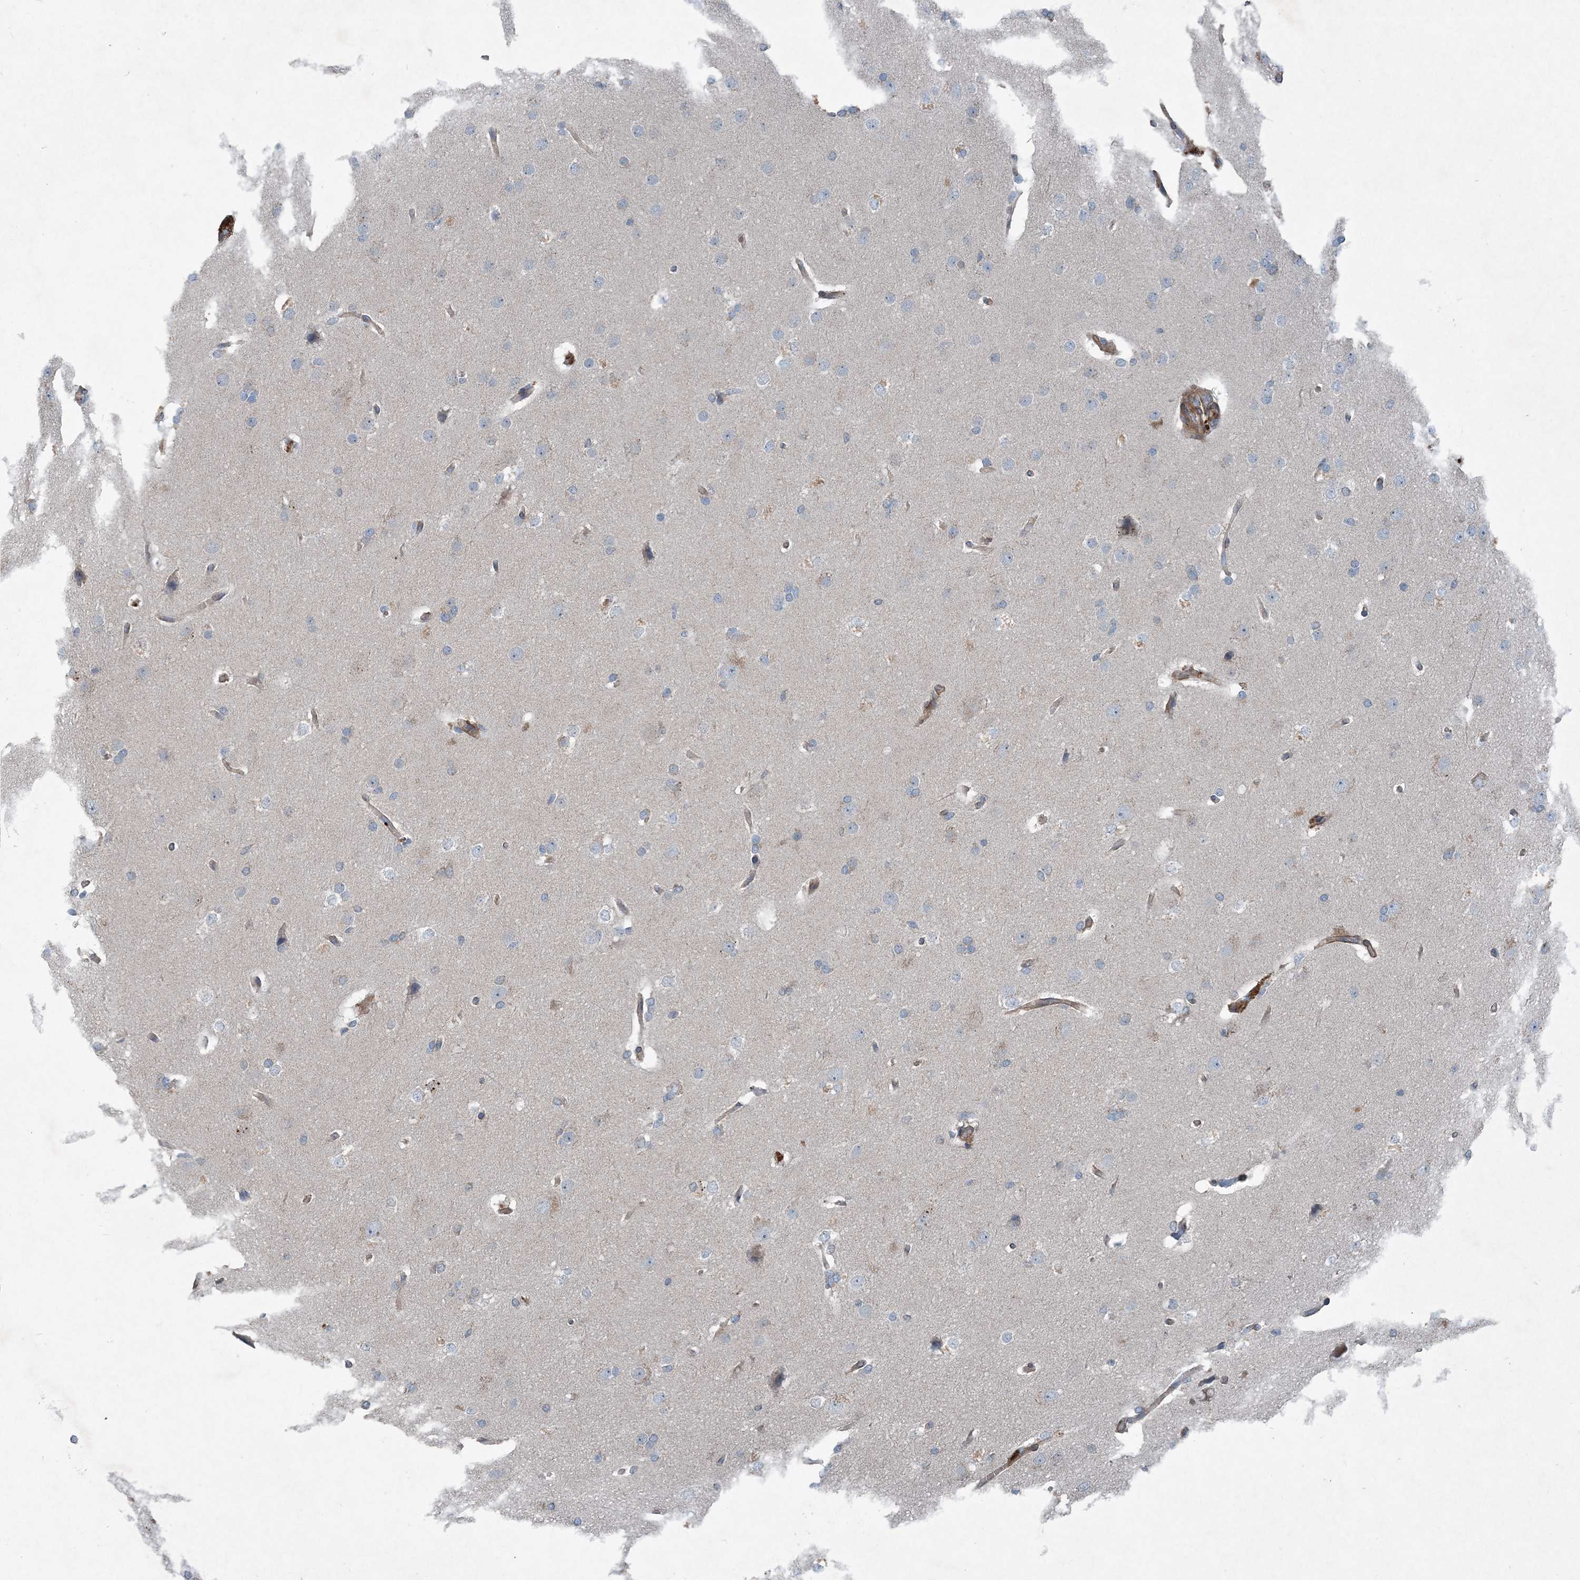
{"staining": {"intensity": "negative", "quantity": "none", "location": "none"}, "tissue": "glioma", "cell_type": "Tumor cells", "image_type": "cancer", "snomed": [{"axis": "morphology", "description": "Glioma, malignant, Low grade"}, {"axis": "topography", "description": "Brain"}], "caption": "Human low-grade glioma (malignant) stained for a protein using immunohistochemistry (IHC) demonstrates no staining in tumor cells.", "gene": "DGUOK", "patient": {"sex": "female", "age": 37}}